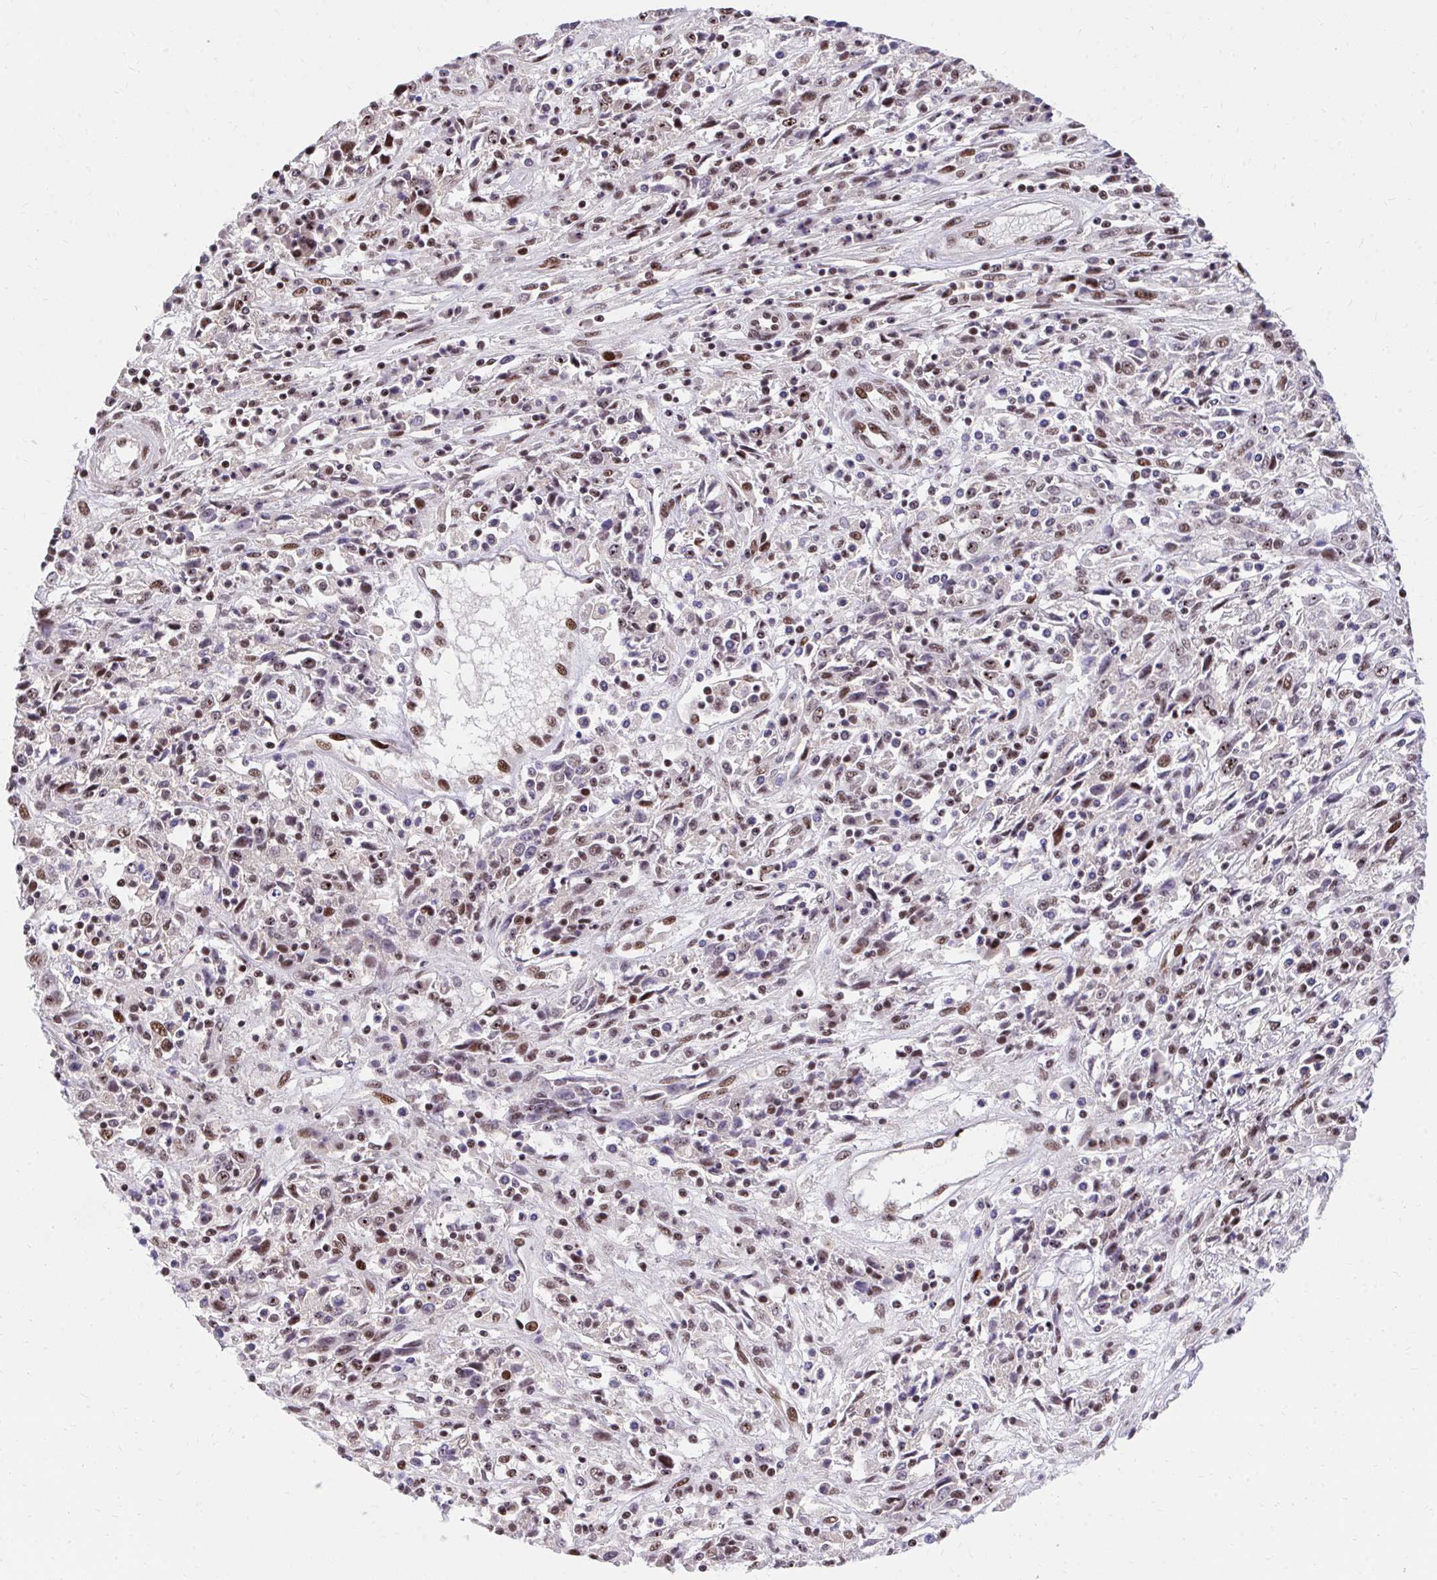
{"staining": {"intensity": "moderate", "quantity": "25%-75%", "location": "nuclear"}, "tissue": "cervical cancer", "cell_type": "Tumor cells", "image_type": "cancer", "snomed": [{"axis": "morphology", "description": "Adenocarcinoma, NOS"}, {"axis": "topography", "description": "Cervix"}], "caption": "Immunohistochemical staining of cervical cancer (adenocarcinoma) exhibits medium levels of moderate nuclear positivity in approximately 25%-75% of tumor cells.", "gene": "SYNE4", "patient": {"sex": "female", "age": 40}}